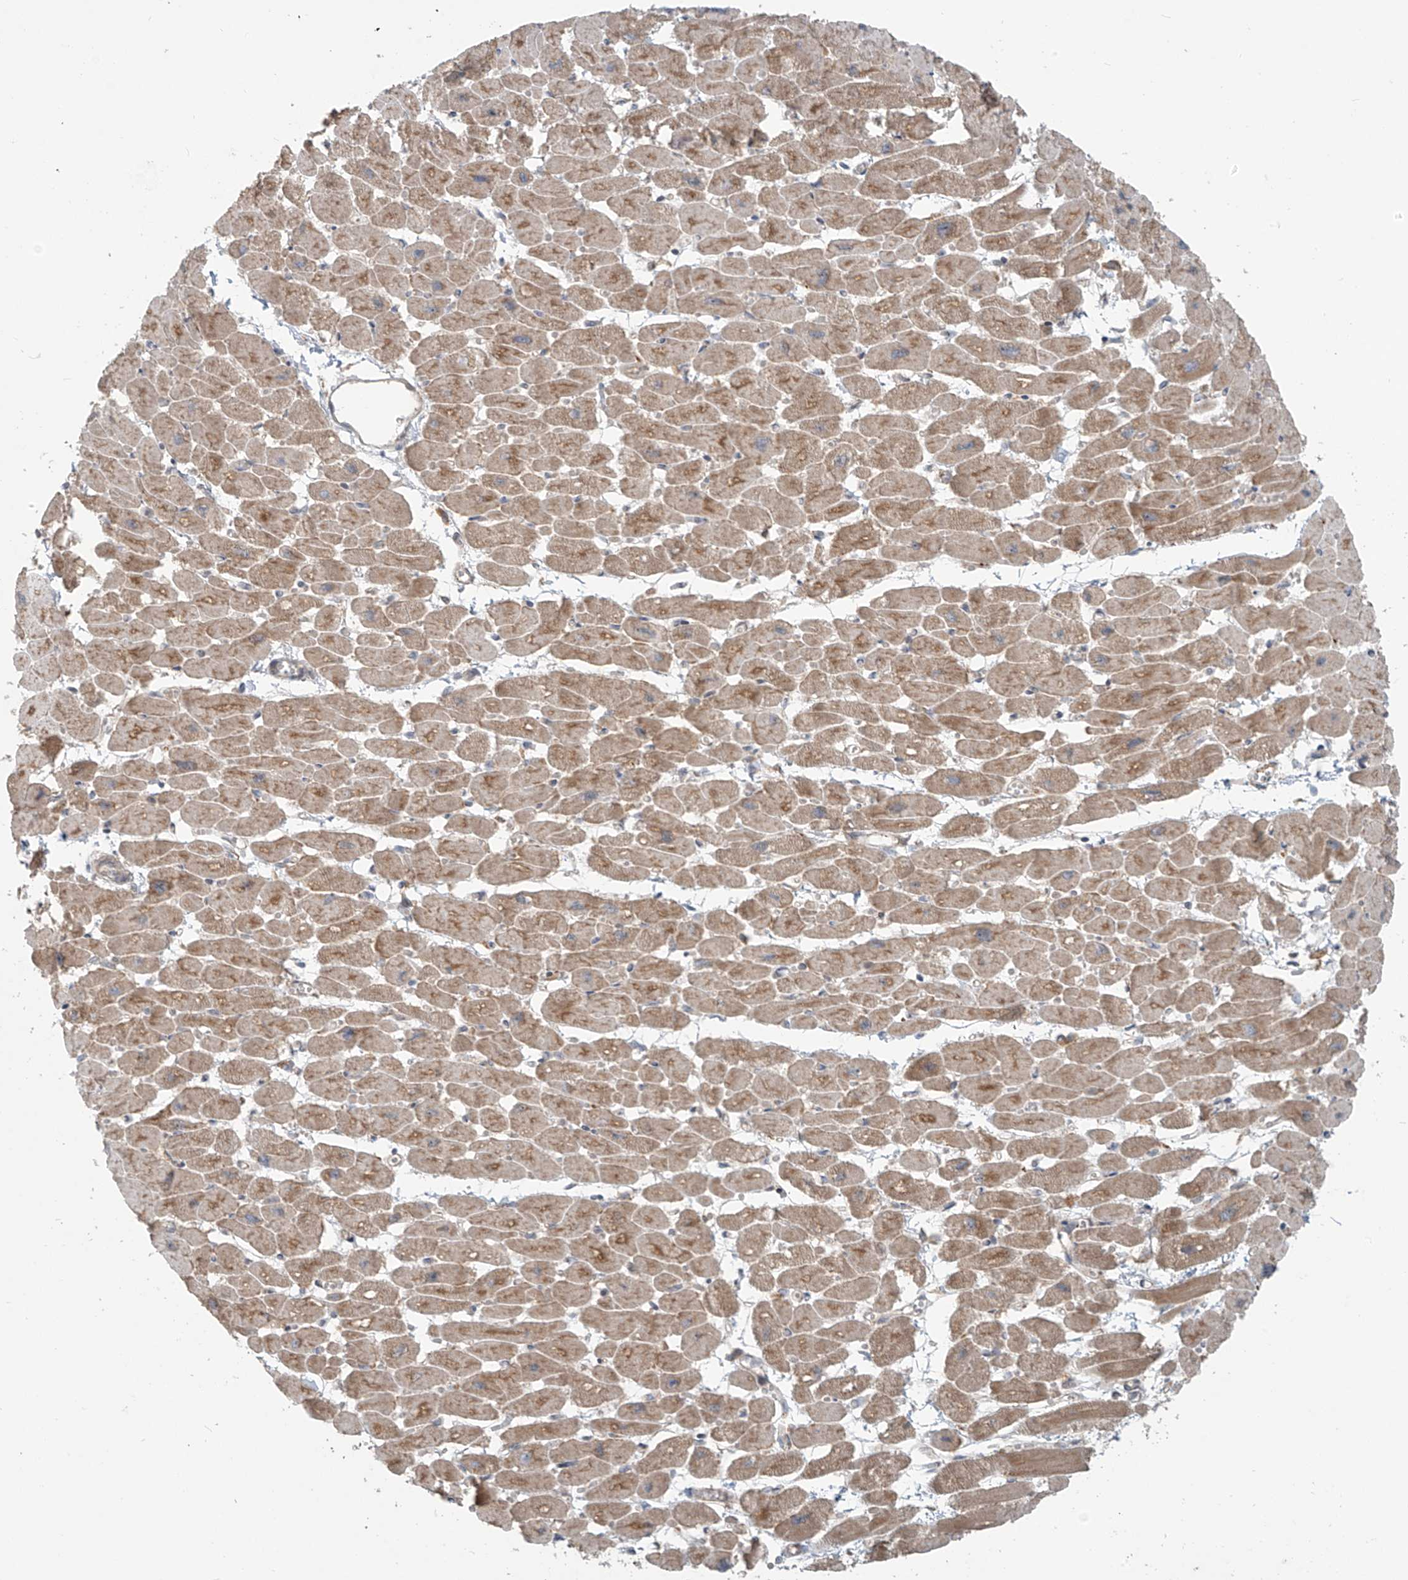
{"staining": {"intensity": "moderate", "quantity": ">75%", "location": "cytoplasmic/membranous"}, "tissue": "heart muscle", "cell_type": "Cardiomyocytes", "image_type": "normal", "snomed": [{"axis": "morphology", "description": "Normal tissue, NOS"}, {"axis": "topography", "description": "Heart"}], "caption": "Brown immunohistochemical staining in normal heart muscle exhibits moderate cytoplasmic/membranous staining in about >75% of cardiomyocytes. Nuclei are stained in blue.", "gene": "KATNIP", "patient": {"sex": "female", "age": 54}}